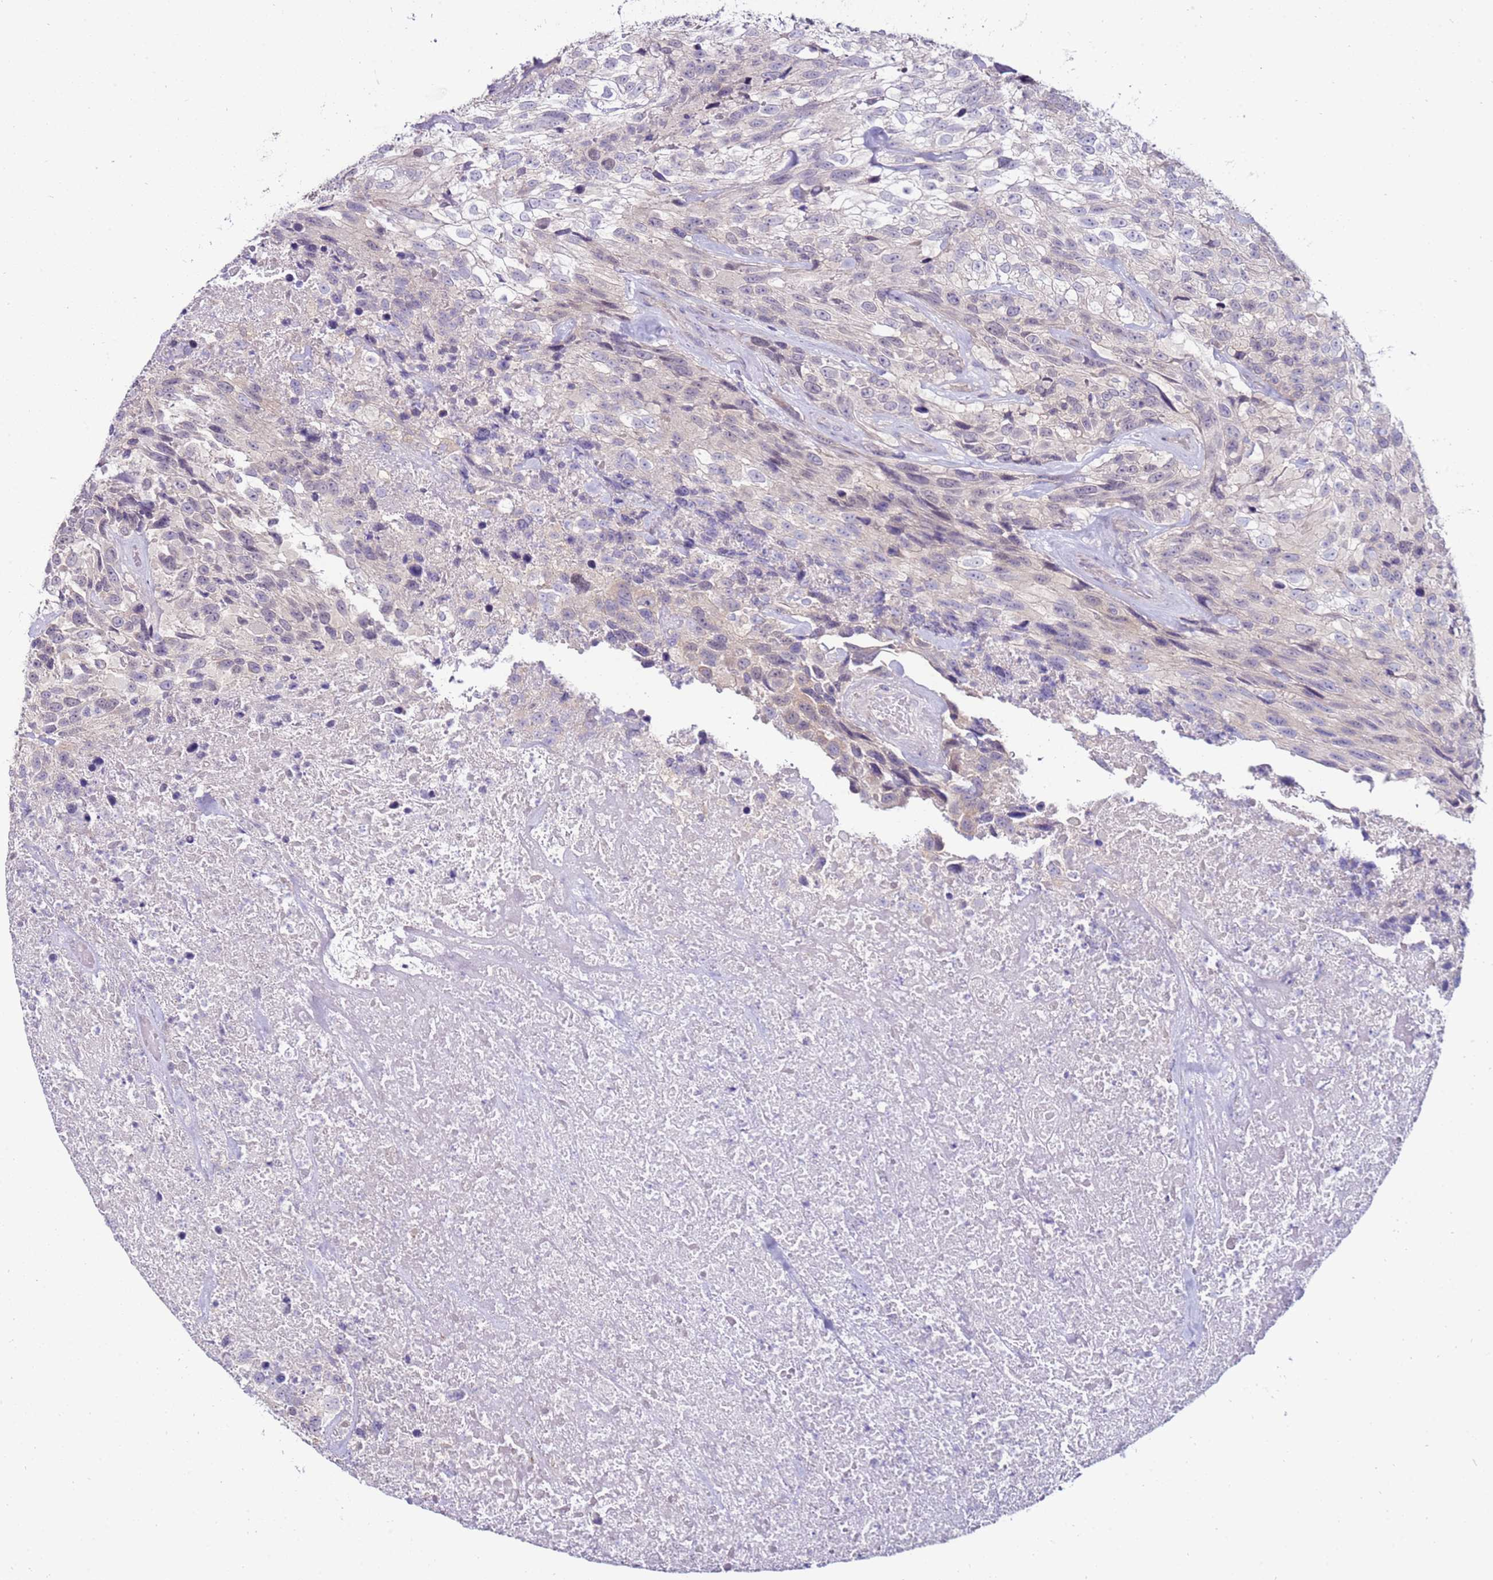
{"staining": {"intensity": "negative", "quantity": "none", "location": "none"}, "tissue": "urothelial cancer", "cell_type": "Tumor cells", "image_type": "cancer", "snomed": [{"axis": "morphology", "description": "Urothelial carcinoma, High grade"}, {"axis": "topography", "description": "Urinary bladder"}], "caption": "Human urothelial cancer stained for a protein using immunohistochemistry (IHC) exhibits no positivity in tumor cells.", "gene": "GPN3", "patient": {"sex": "female", "age": 70}}